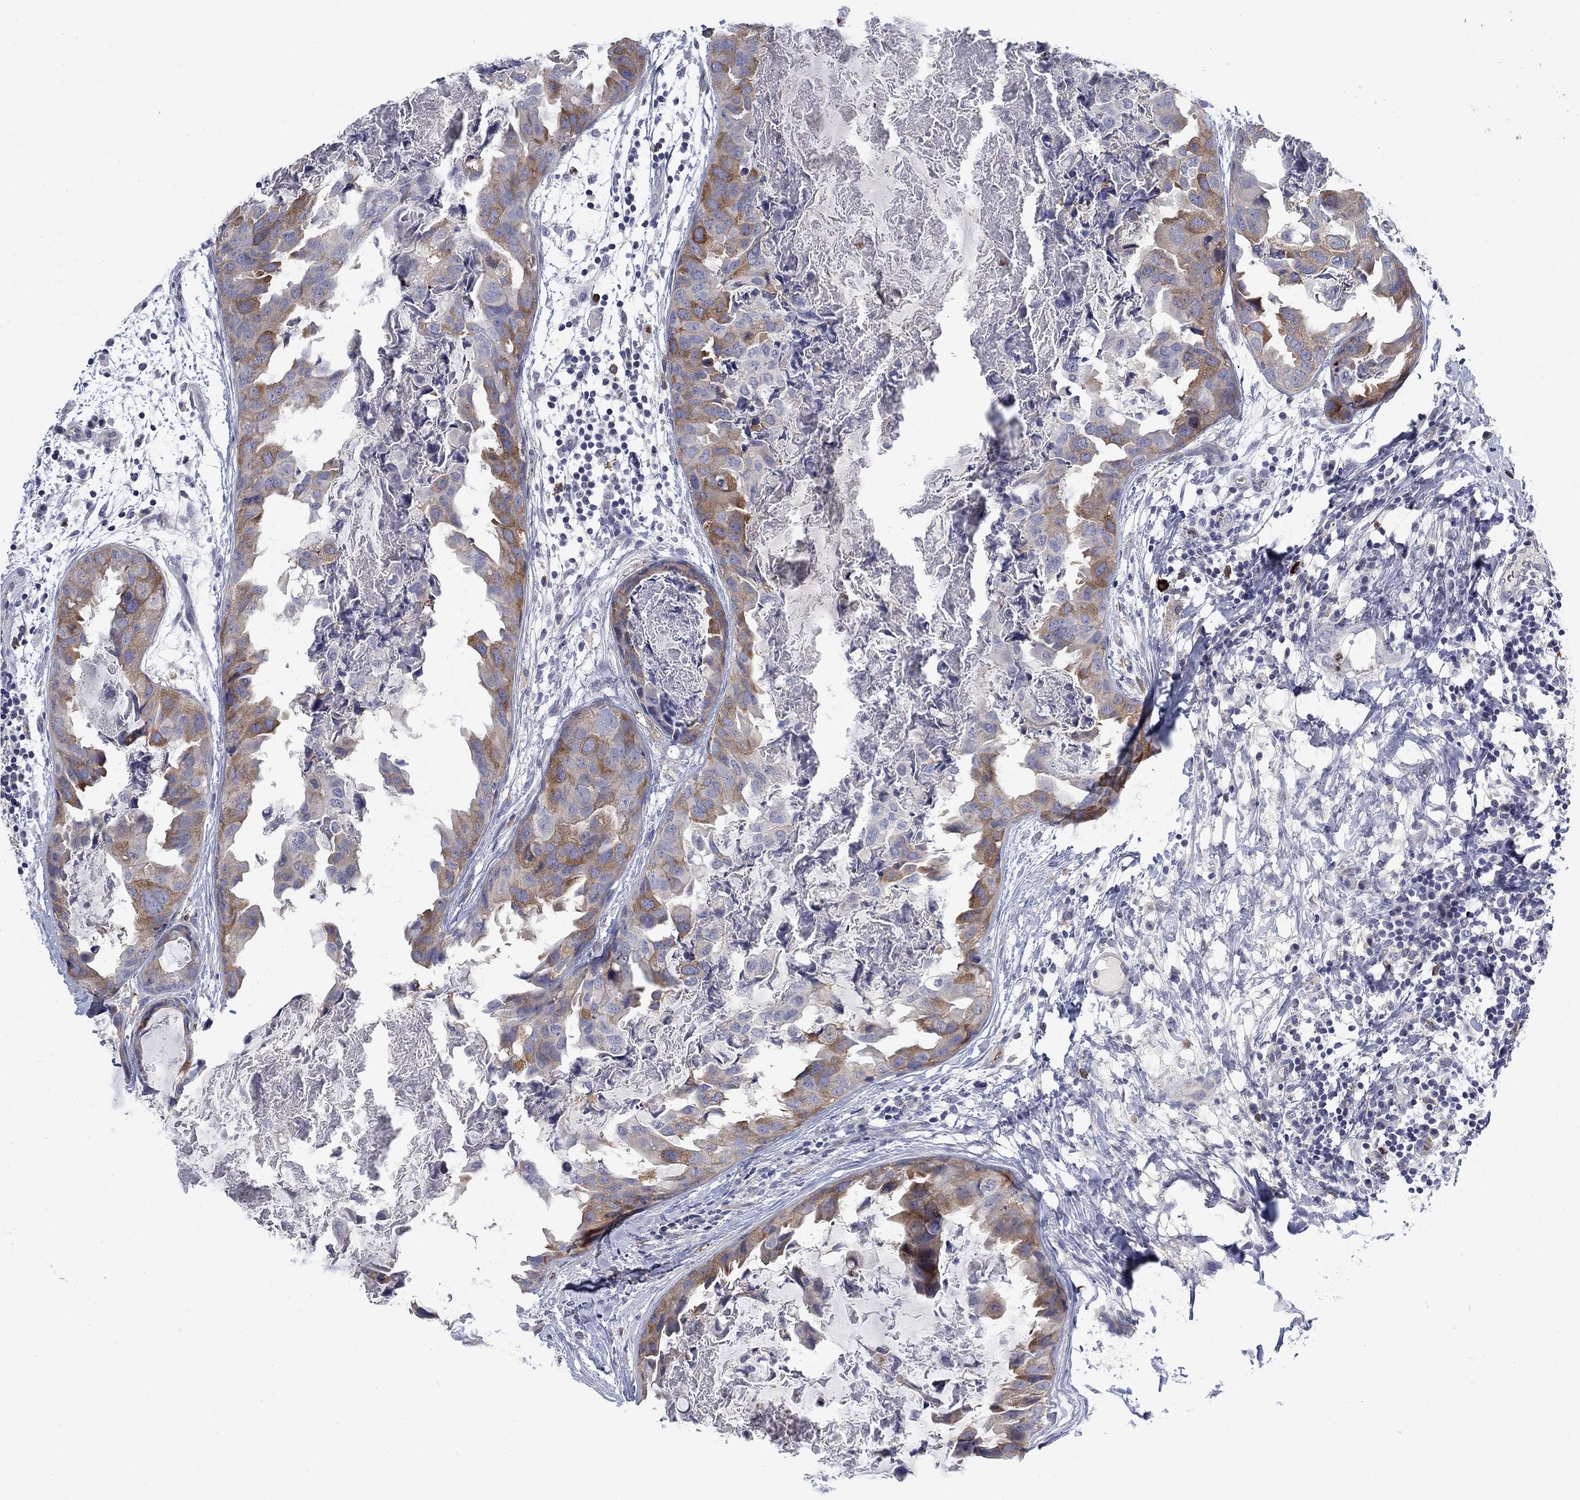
{"staining": {"intensity": "moderate", "quantity": "25%-75%", "location": "cytoplasmic/membranous"}, "tissue": "breast cancer", "cell_type": "Tumor cells", "image_type": "cancer", "snomed": [{"axis": "morphology", "description": "Normal tissue, NOS"}, {"axis": "morphology", "description": "Duct carcinoma"}, {"axis": "topography", "description": "Breast"}], "caption": "There is medium levels of moderate cytoplasmic/membranous staining in tumor cells of infiltrating ductal carcinoma (breast), as demonstrated by immunohistochemical staining (brown color).", "gene": "KIF15", "patient": {"sex": "female", "age": 40}}